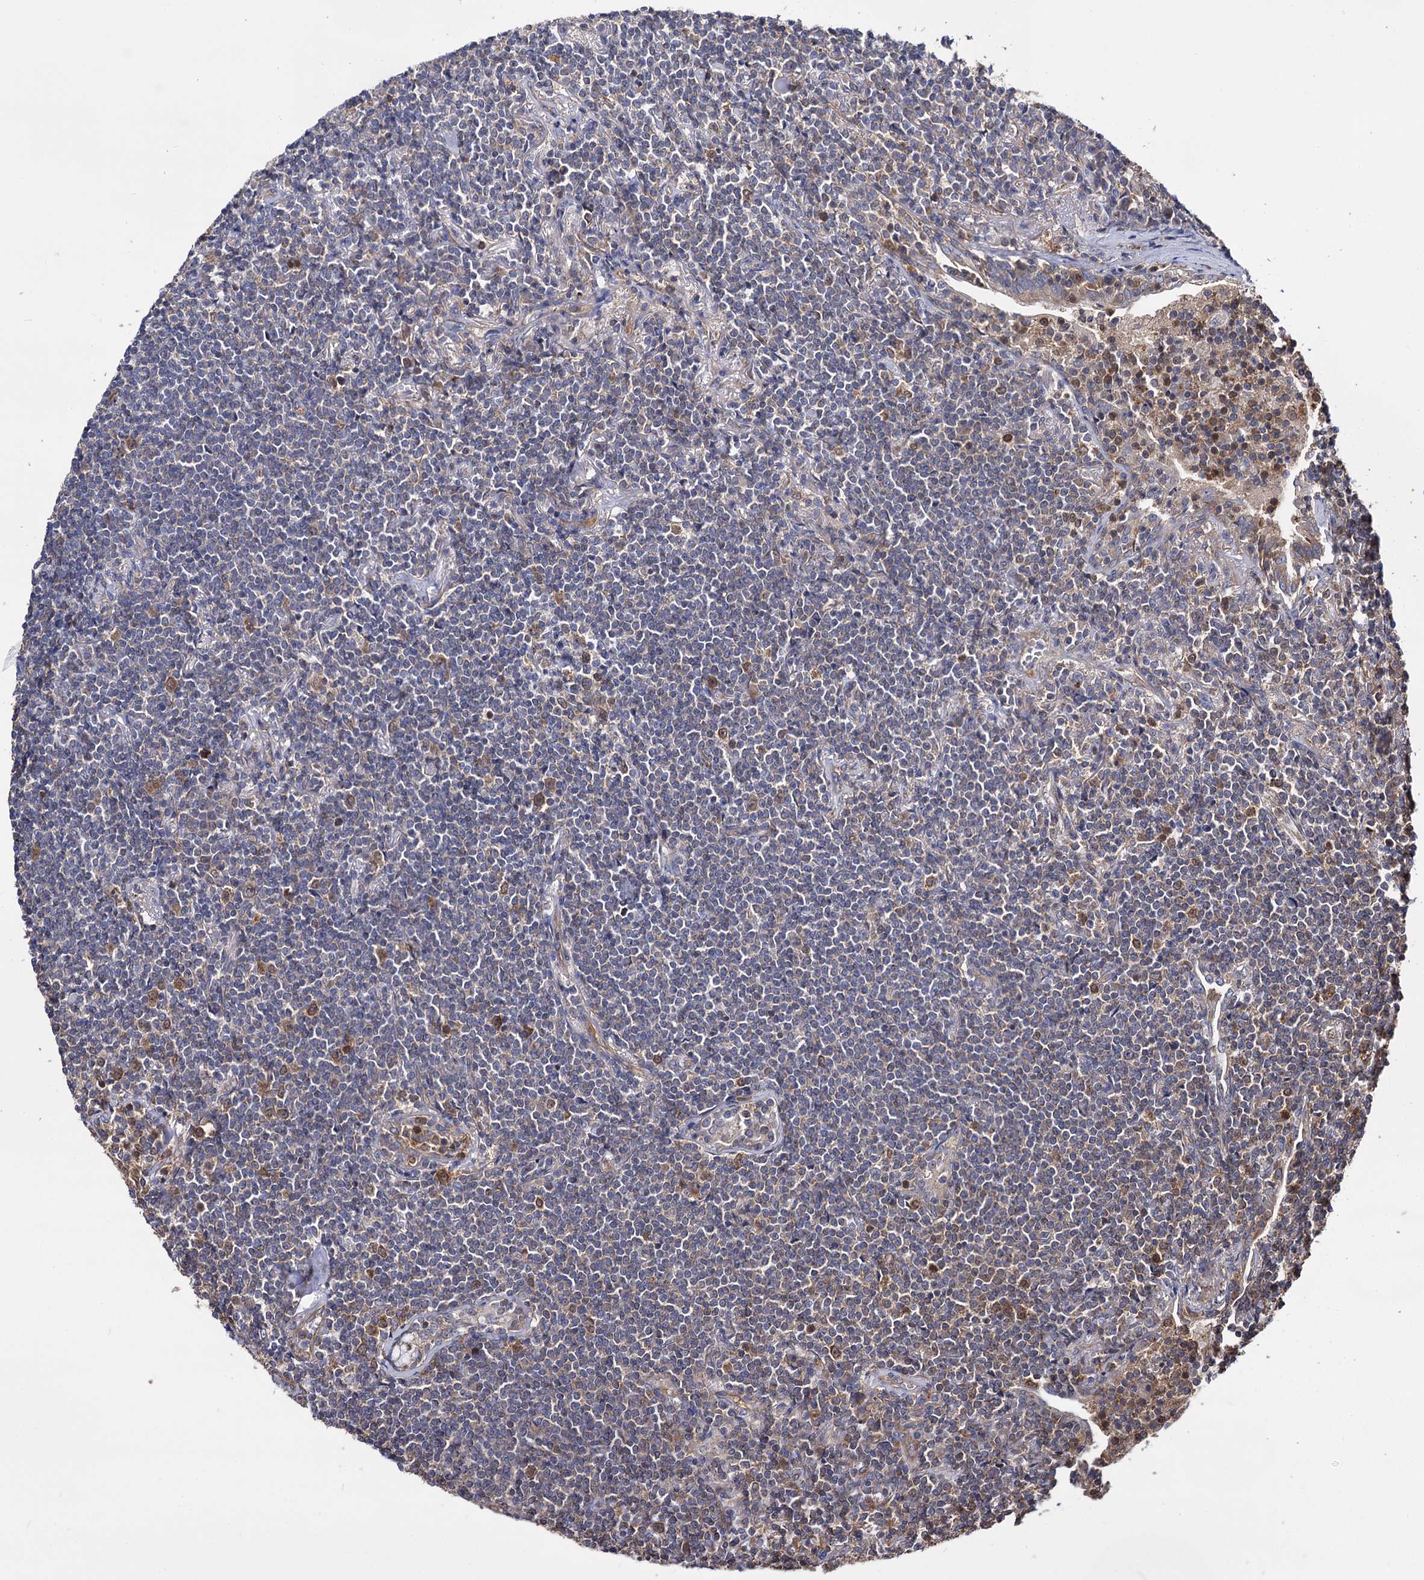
{"staining": {"intensity": "negative", "quantity": "none", "location": "none"}, "tissue": "lymphoma", "cell_type": "Tumor cells", "image_type": "cancer", "snomed": [{"axis": "morphology", "description": "Malignant lymphoma, non-Hodgkin's type, Low grade"}, {"axis": "topography", "description": "Lung"}], "caption": "Tumor cells are negative for brown protein staining in lymphoma.", "gene": "IDI1", "patient": {"sex": "female", "age": 71}}